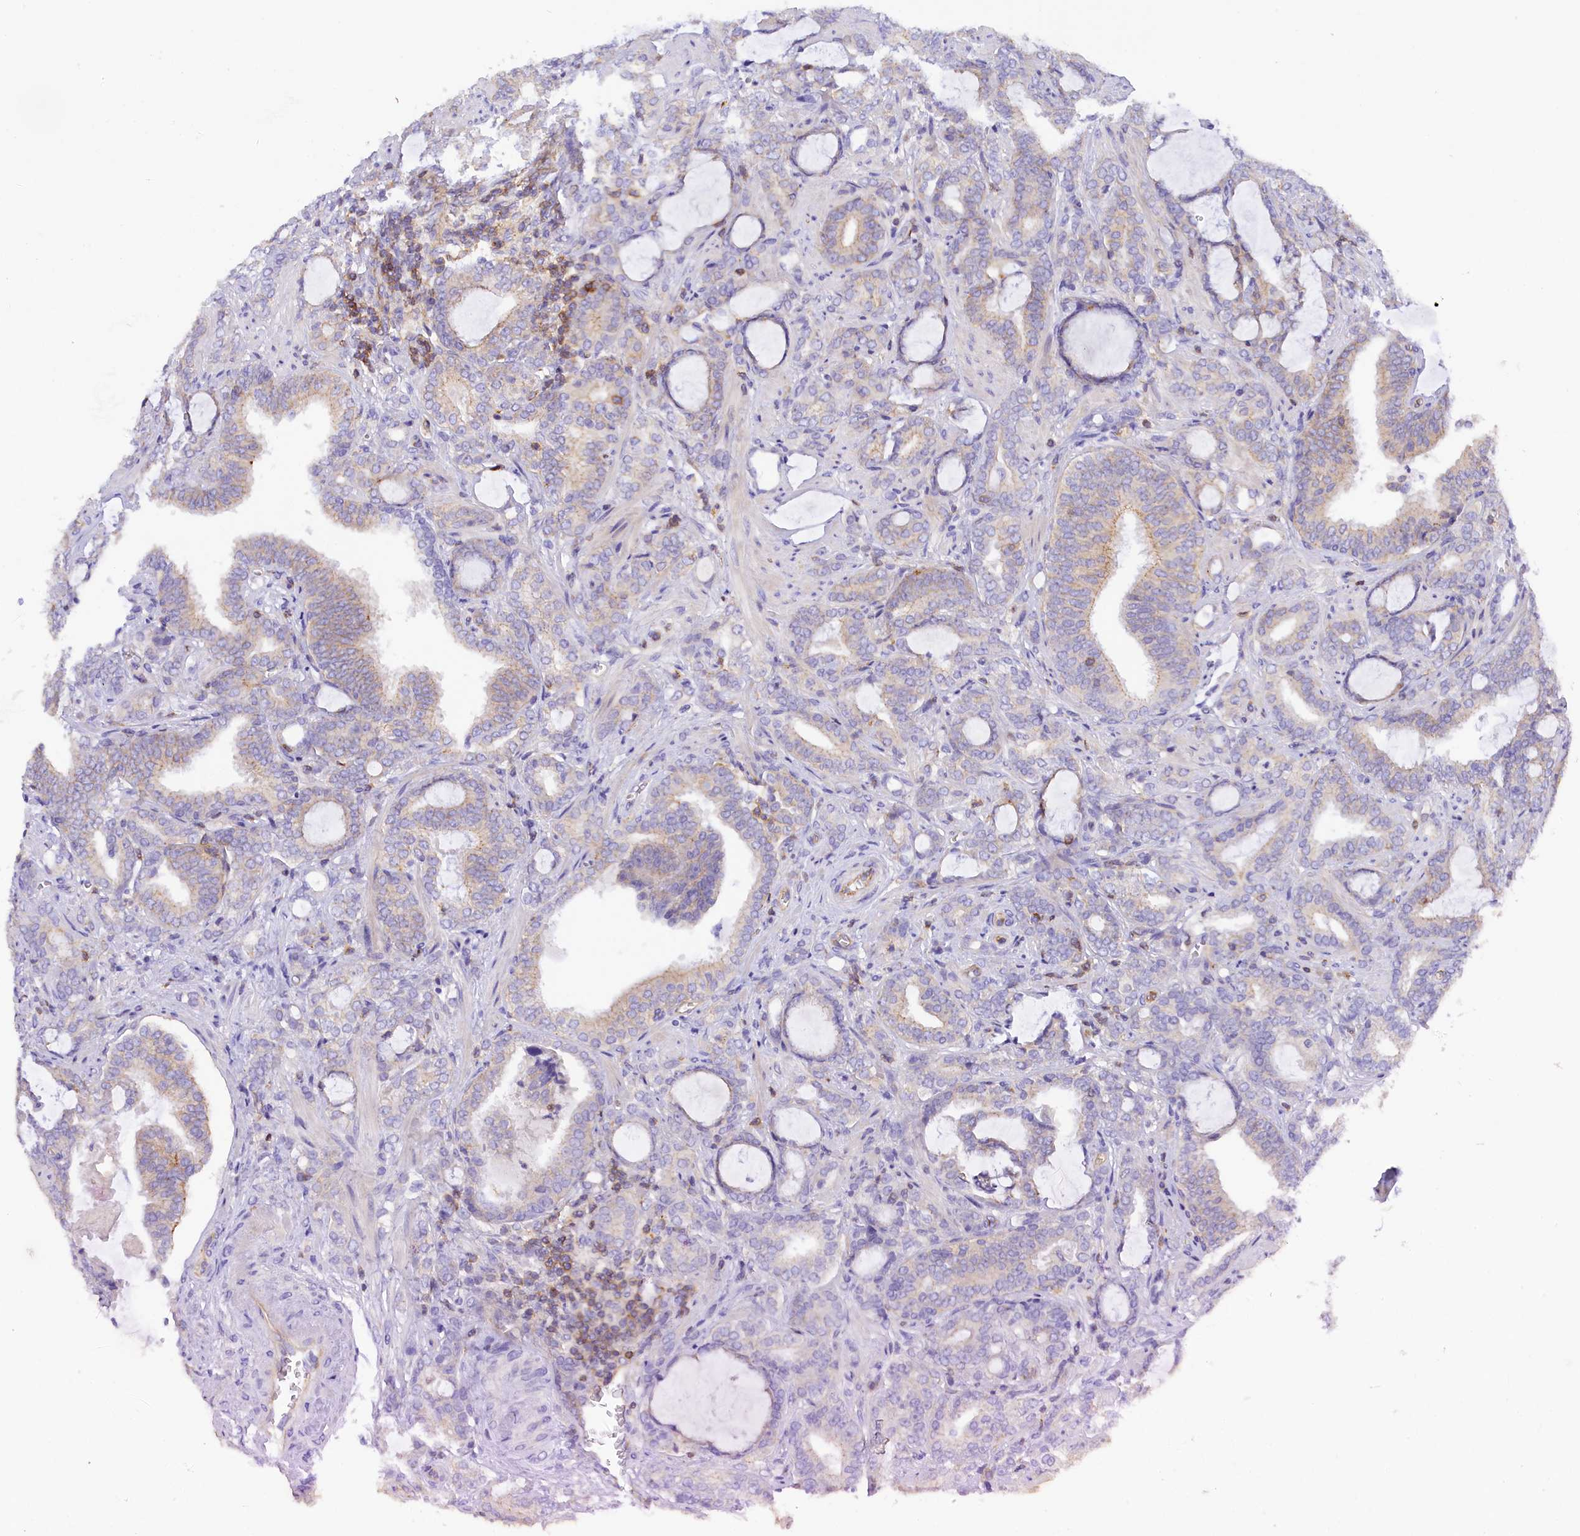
{"staining": {"intensity": "negative", "quantity": "none", "location": "none"}, "tissue": "prostate cancer", "cell_type": "Tumor cells", "image_type": "cancer", "snomed": [{"axis": "morphology", "description": "Adenocarcinoma, High grade"}, {"axis": "topography", "description": "Prostate and seminal vesicle, NOS"}], "caption": "Protein analysis of adenocarcinoma (high-grade) (prostate) shows no significant expression in tumor cells.", "gene": "FAM193A", "patient": {"sex": "male", "age": 67}}